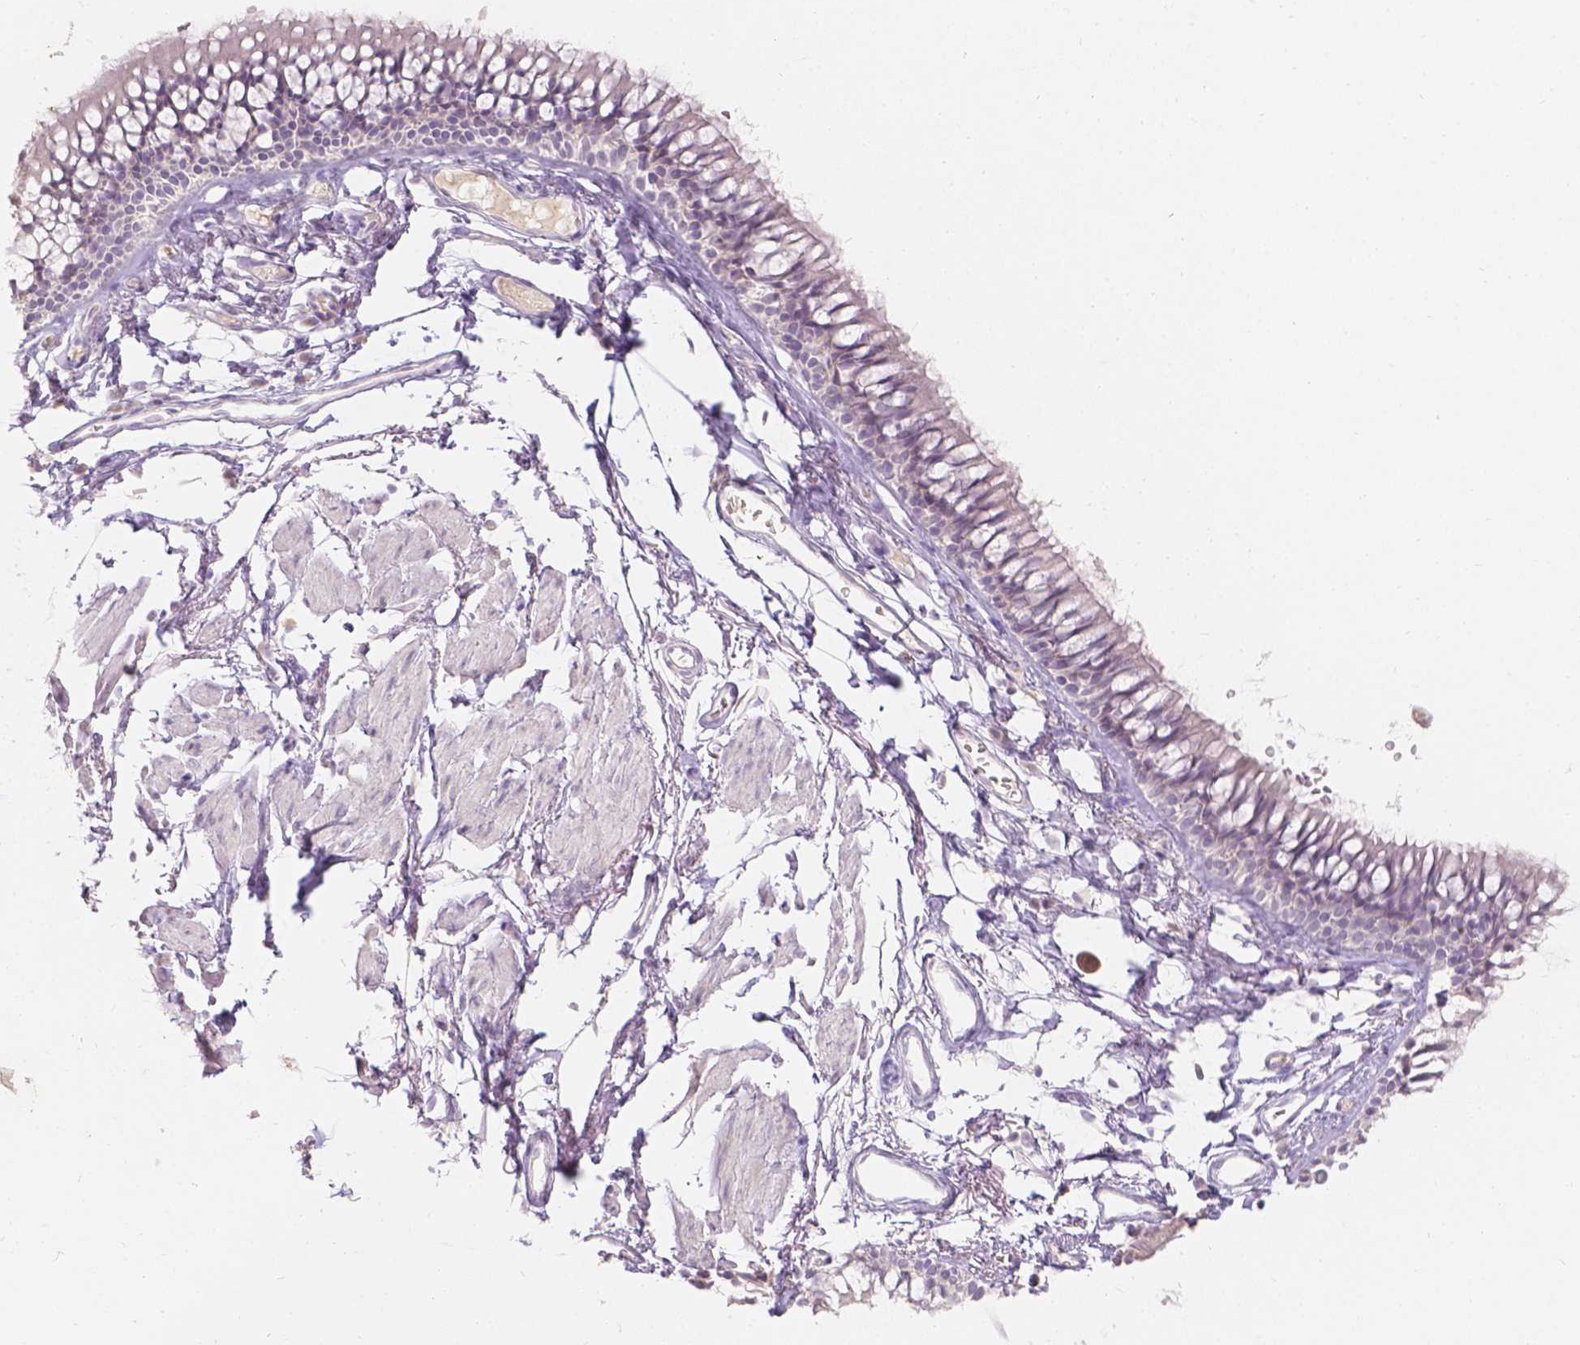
{"staining": {"intensity": "negative", "quantity": "none", "location": "none"}, "tissue": "soft tissue", "cell_type": "Chondrocytes", "image_type": "normal", "snomed": [{"axis": "morphology", "description": "Normal tissue, NOS"}, {"axis": "topography", "description": "Cartilage tissue"}, {"axis": "topography", "description": "Bronchus"}], "caption": "IHC image of normal soft tissue stained for a protein (brown), which displays no expression in chondrocytes. The staining was performed using DAB to visualize the protein expression in brown, while the nuclei were stained in blue with hematoxylin (Magnification: 20x).", "gene": "DCAF4L1", "patient": {"sex": "female", "age": 79}}